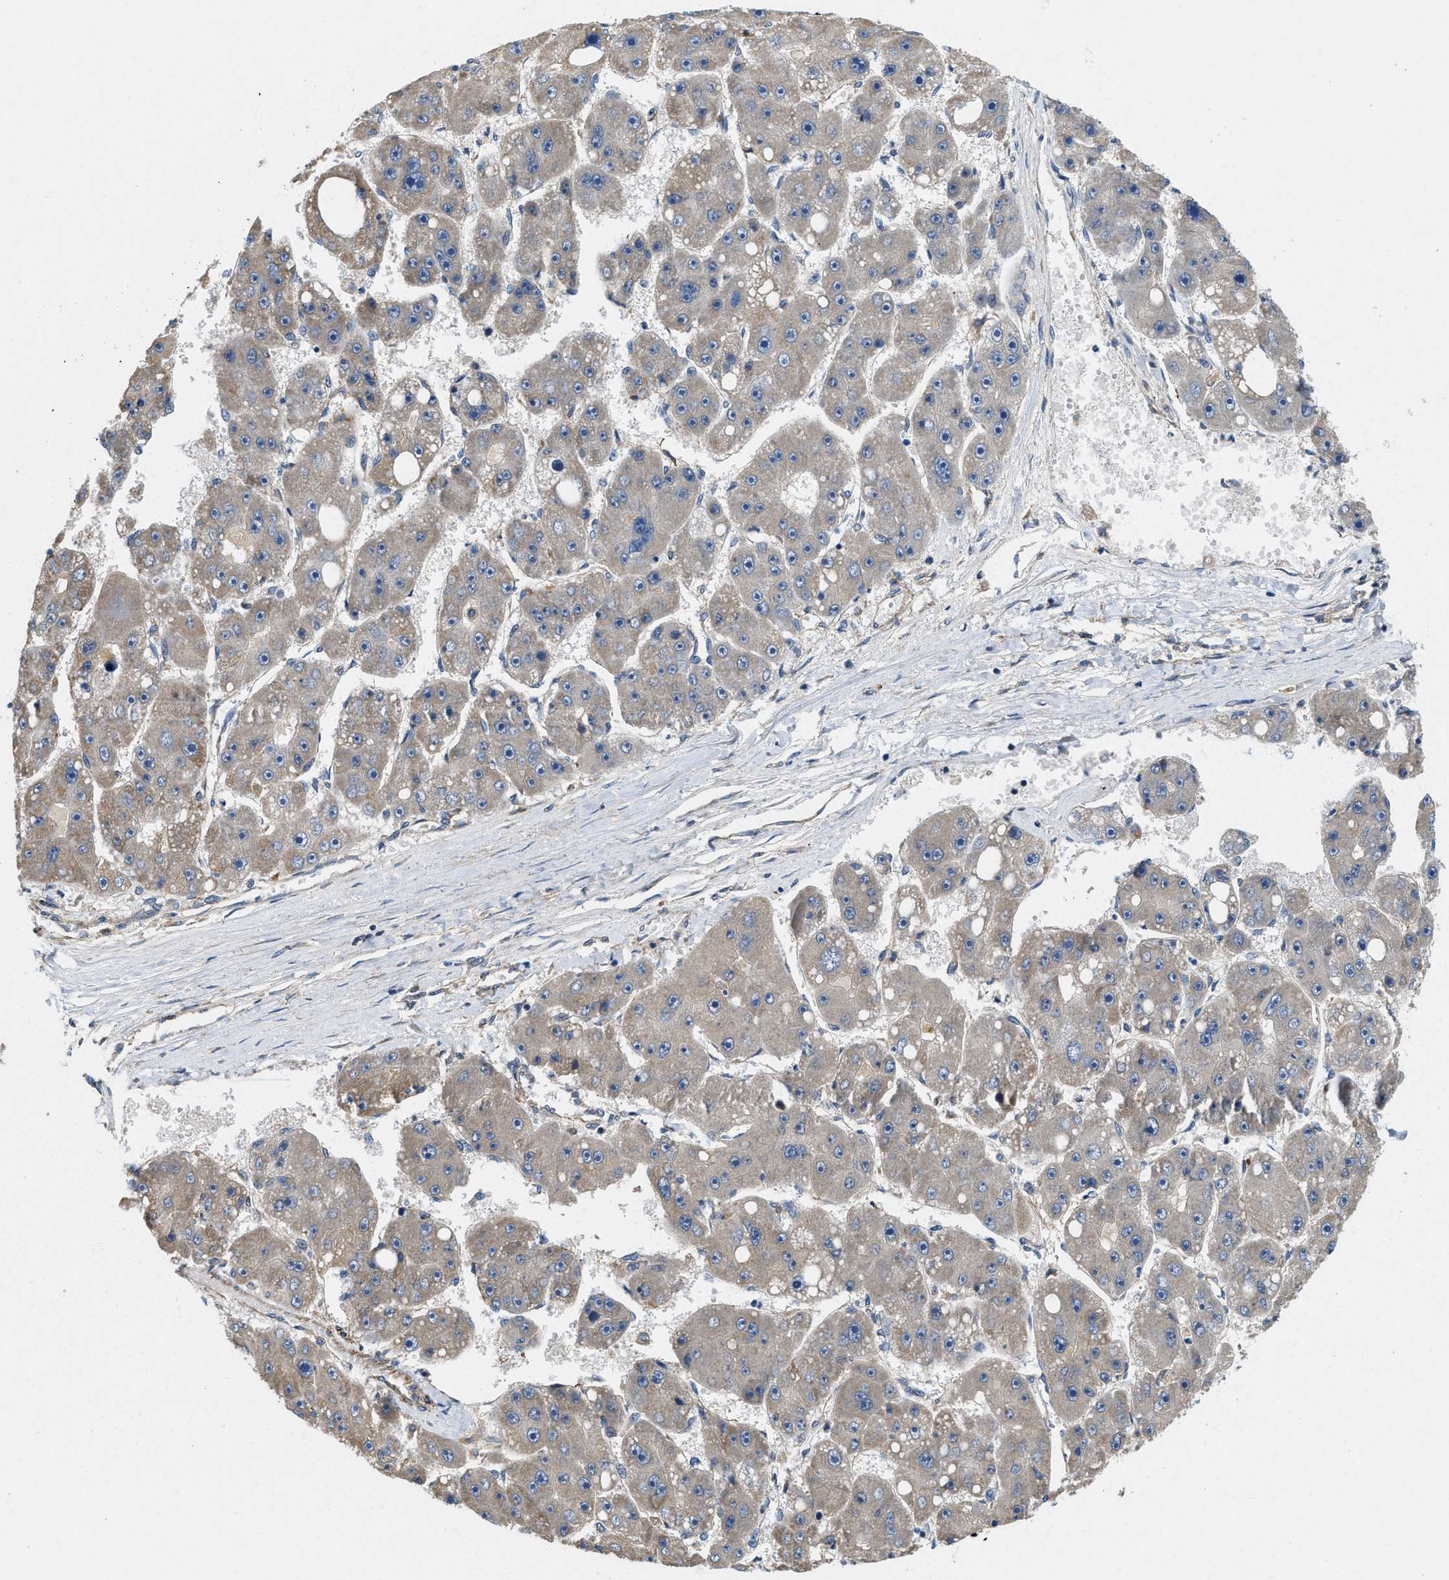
{"staining": {"intensity": "weak", "quantity": "<25%", "location": "cytoplasmic/membranous"}, "tissue": "liver cancer", "cell_type": "Tumor cells", "image_type": "cancer", "snomed": [{"axis": "morphology", "description": "Carcinoma, Hepatocellular, NOS"}, {"axis": "topography", "description": "Liver"}], "caption": "DAB immunohistochemical staining of human liver cancer exhibits no significant positivity in tumor cells. (IHC, brightfield microscopy, high magnification).", "gene": "ZNF599", "patient": {"sex": "female", "age": 61}}